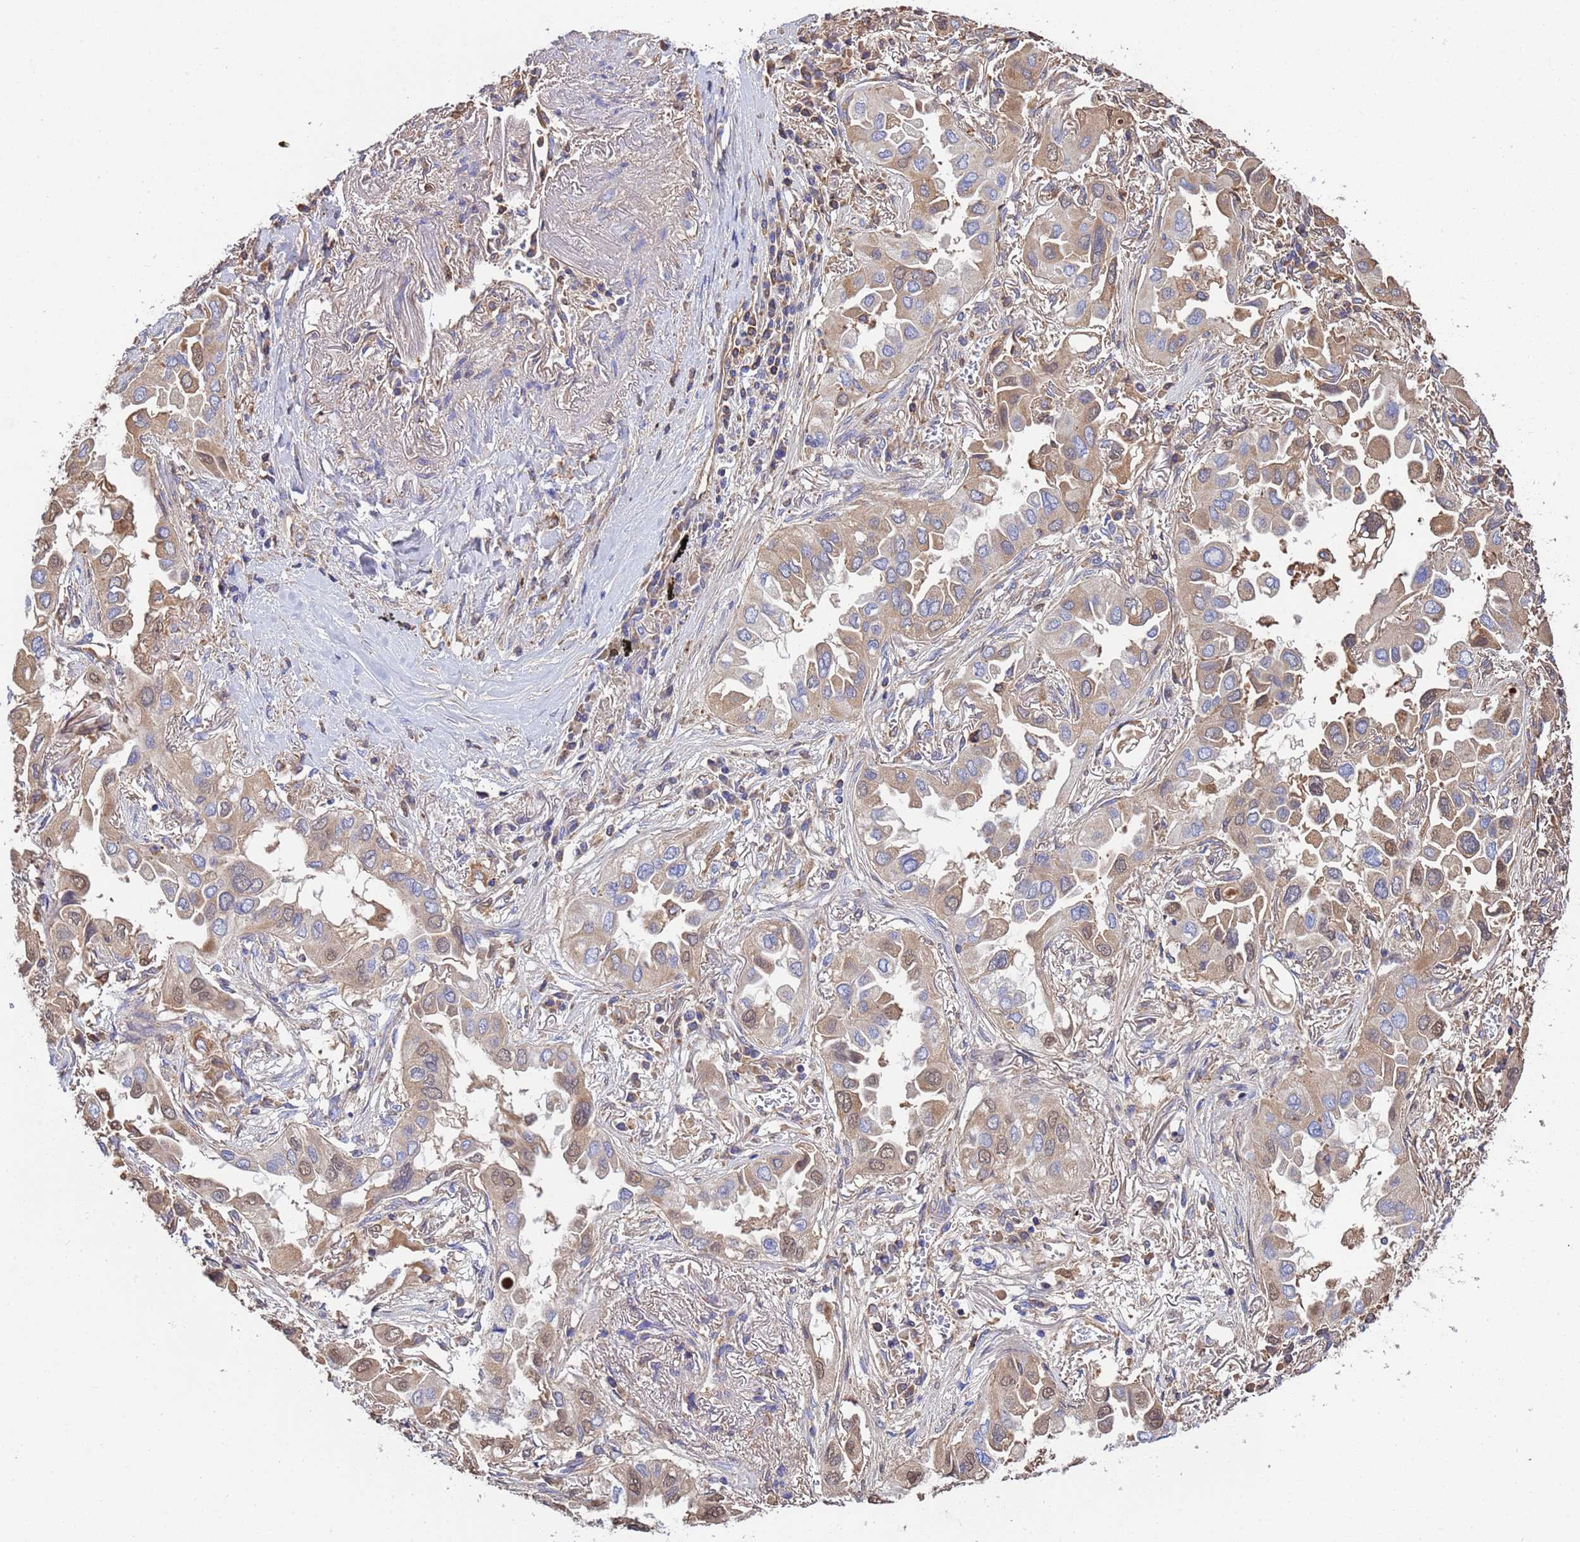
{"staining": {"intensity": "weak", "quantity": ">75%", "location": "cytoplasmic/membranous,nuclear"}, "tissue": "lung cancer", "cell_type": "Tumor cells", "image_type": "cancer", "snomed": [{"axis": "morphology", "description": "Adenocarcinoma, NOS"}, {"axis": "topography", "description": "Lung"}], "caption": "Immunohistochemical staining of human lung cancer reveals low levels of weak cytoplasmic/membranous and nuclear expression in approximately >75% of tumor cells. (DAB IHC with brightfield microscopy, high magnification).", "gene": "GLUD1", "patient": {"sex": "female", "age": 76}}